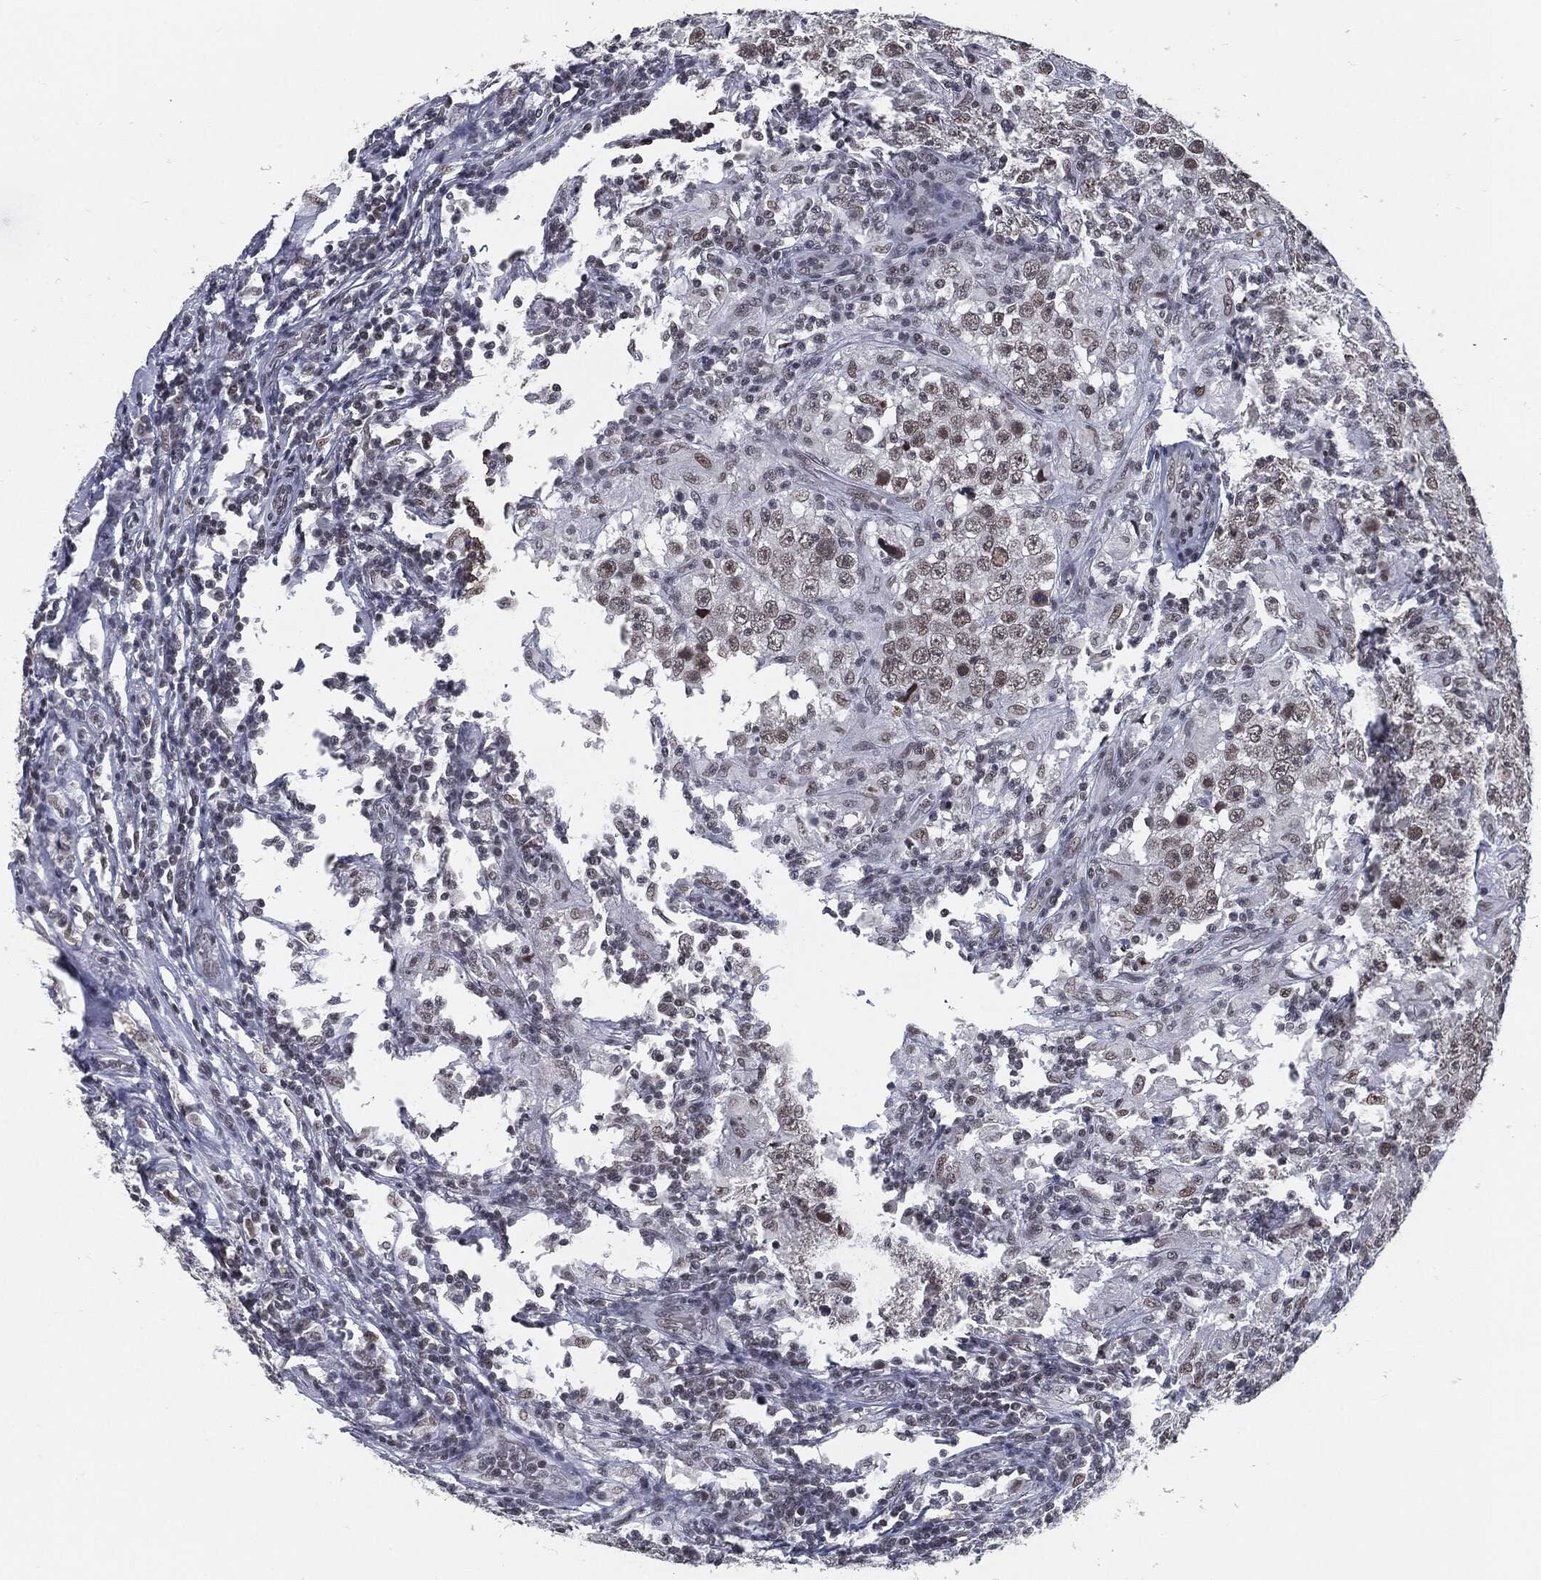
{"staining": {"intensity": "weak", "quantity": "25%-75%", "location": "nuclear"}, "tissue": "testis cancer", "cell_type": "Tumor cells", "image_type": "cancer", "snomed": [{"axis": "morphology", "description": "Seminoma, NOS"}, {"axis": "morphology", "description": "Carcinoma, Embryonal, NOS"}, {"axis": "topography", "description": "Testis"}], "caption": "Immunohistochemistry staining of testis cancer (seminoma), which reveals low levels of weak nuclear expression in about 25%-75% of tumor cells indicating weak nuclear protein expression. The staining was performed using DAB (brown) for protein detection and nuclei were counterstained in hematoxylin (blue).", "gene": "ANXA1", "patient": {"sex": "male", "age": 41}}